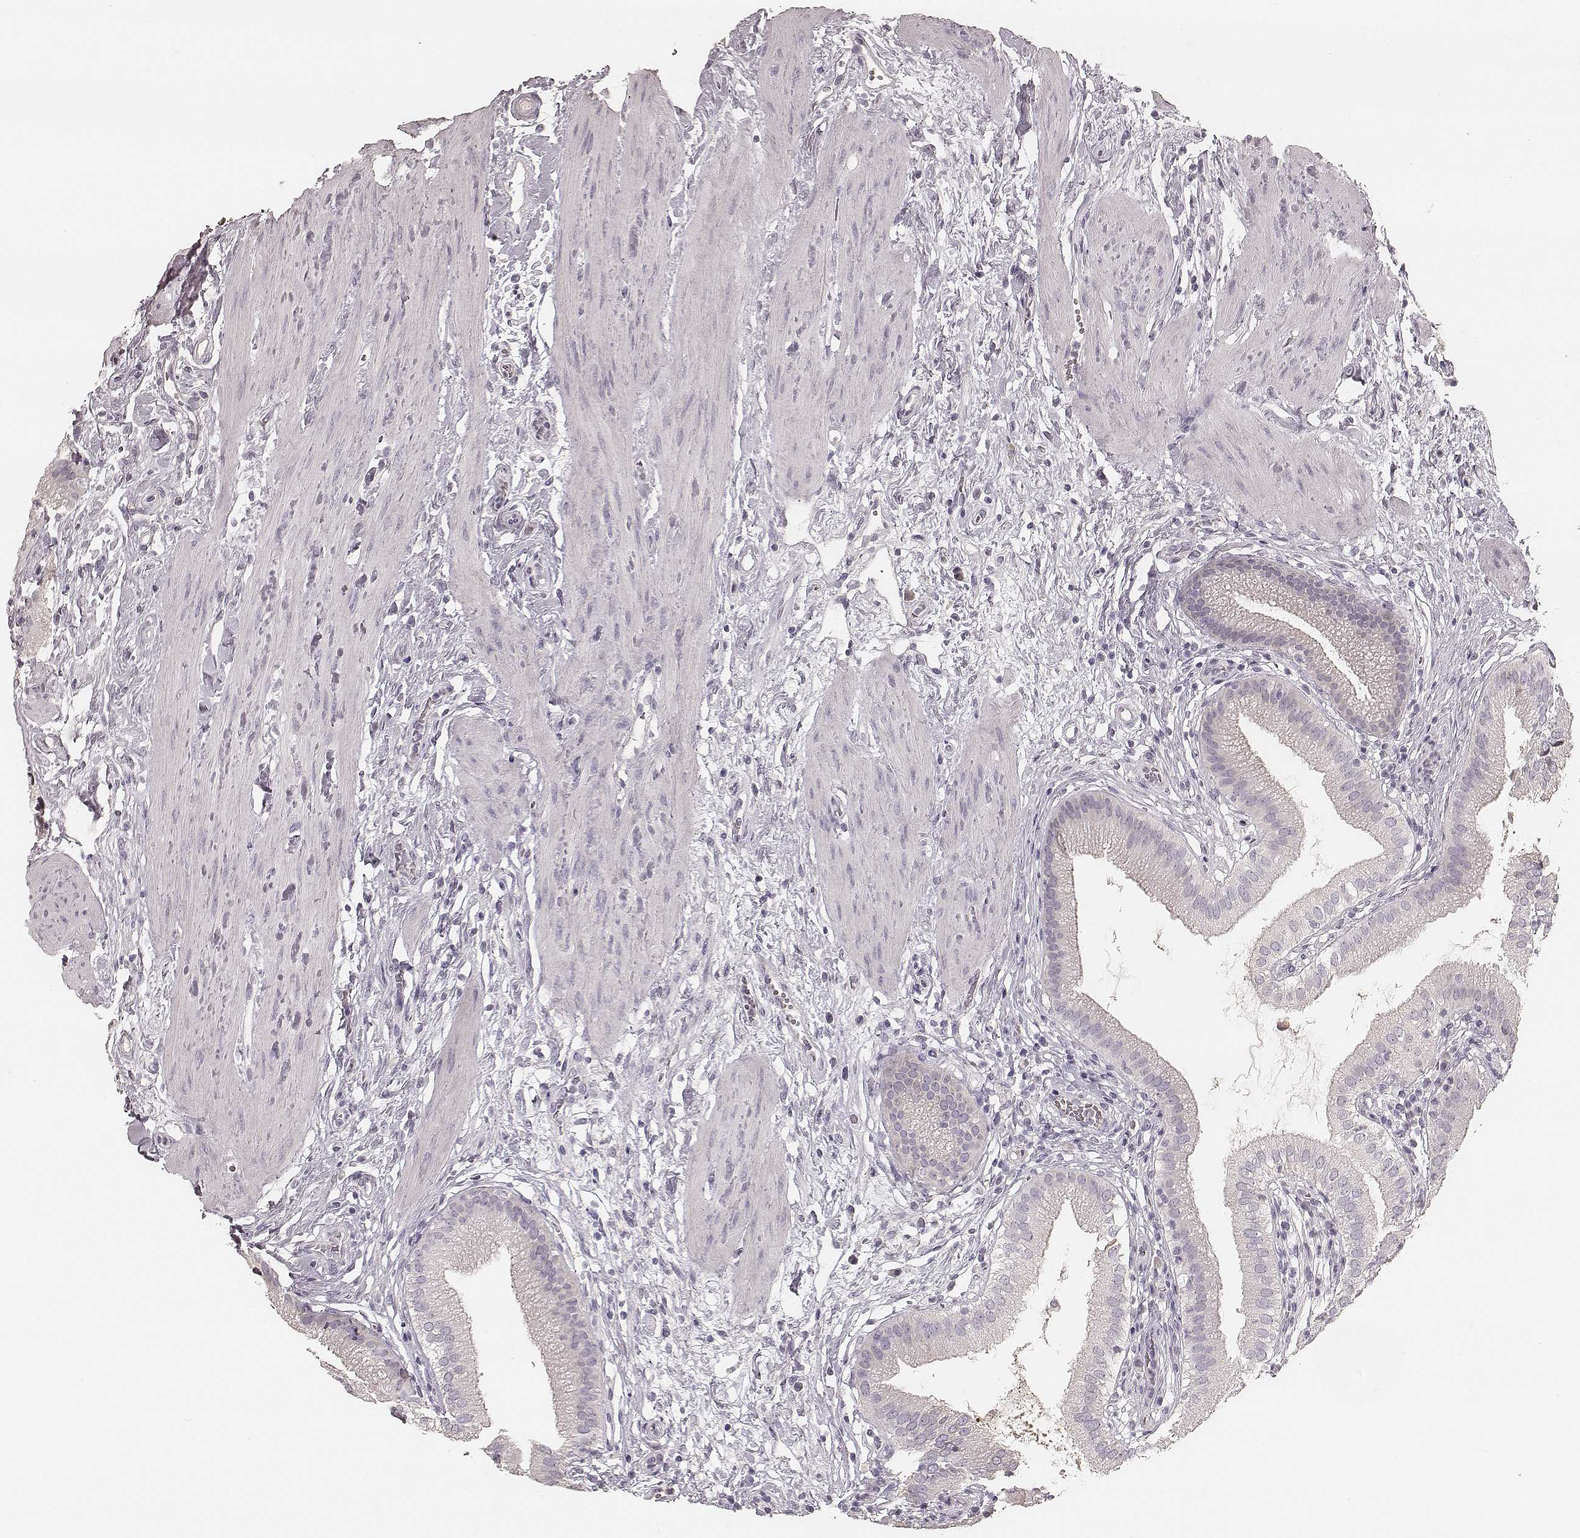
{"staining": {"intensity": "negative", "quantity": "none", "location": "none"}, "tissue": "gallbladder", "cell_type": "Glandular cells", "image_type": "normal", "snomed": [{"axis": "morphology", "description": "Normal tissue, NOS"}, {"axis": "topography", "description": "Gallbladder"}], "caption": "DAB (3,3'-diaminobenzidine) immunohistochemical staining of normal gallbladder displays no significant expression in glandular cells. (Stains: DAB (3,3'-diaminobenzidine) immunohistochemistry with hematoxylin counter stain, Microscopy: brightfield microscopy at high magnification).", "gene": "SMIM24", "patient": {"sex": "female", "age": 65}}